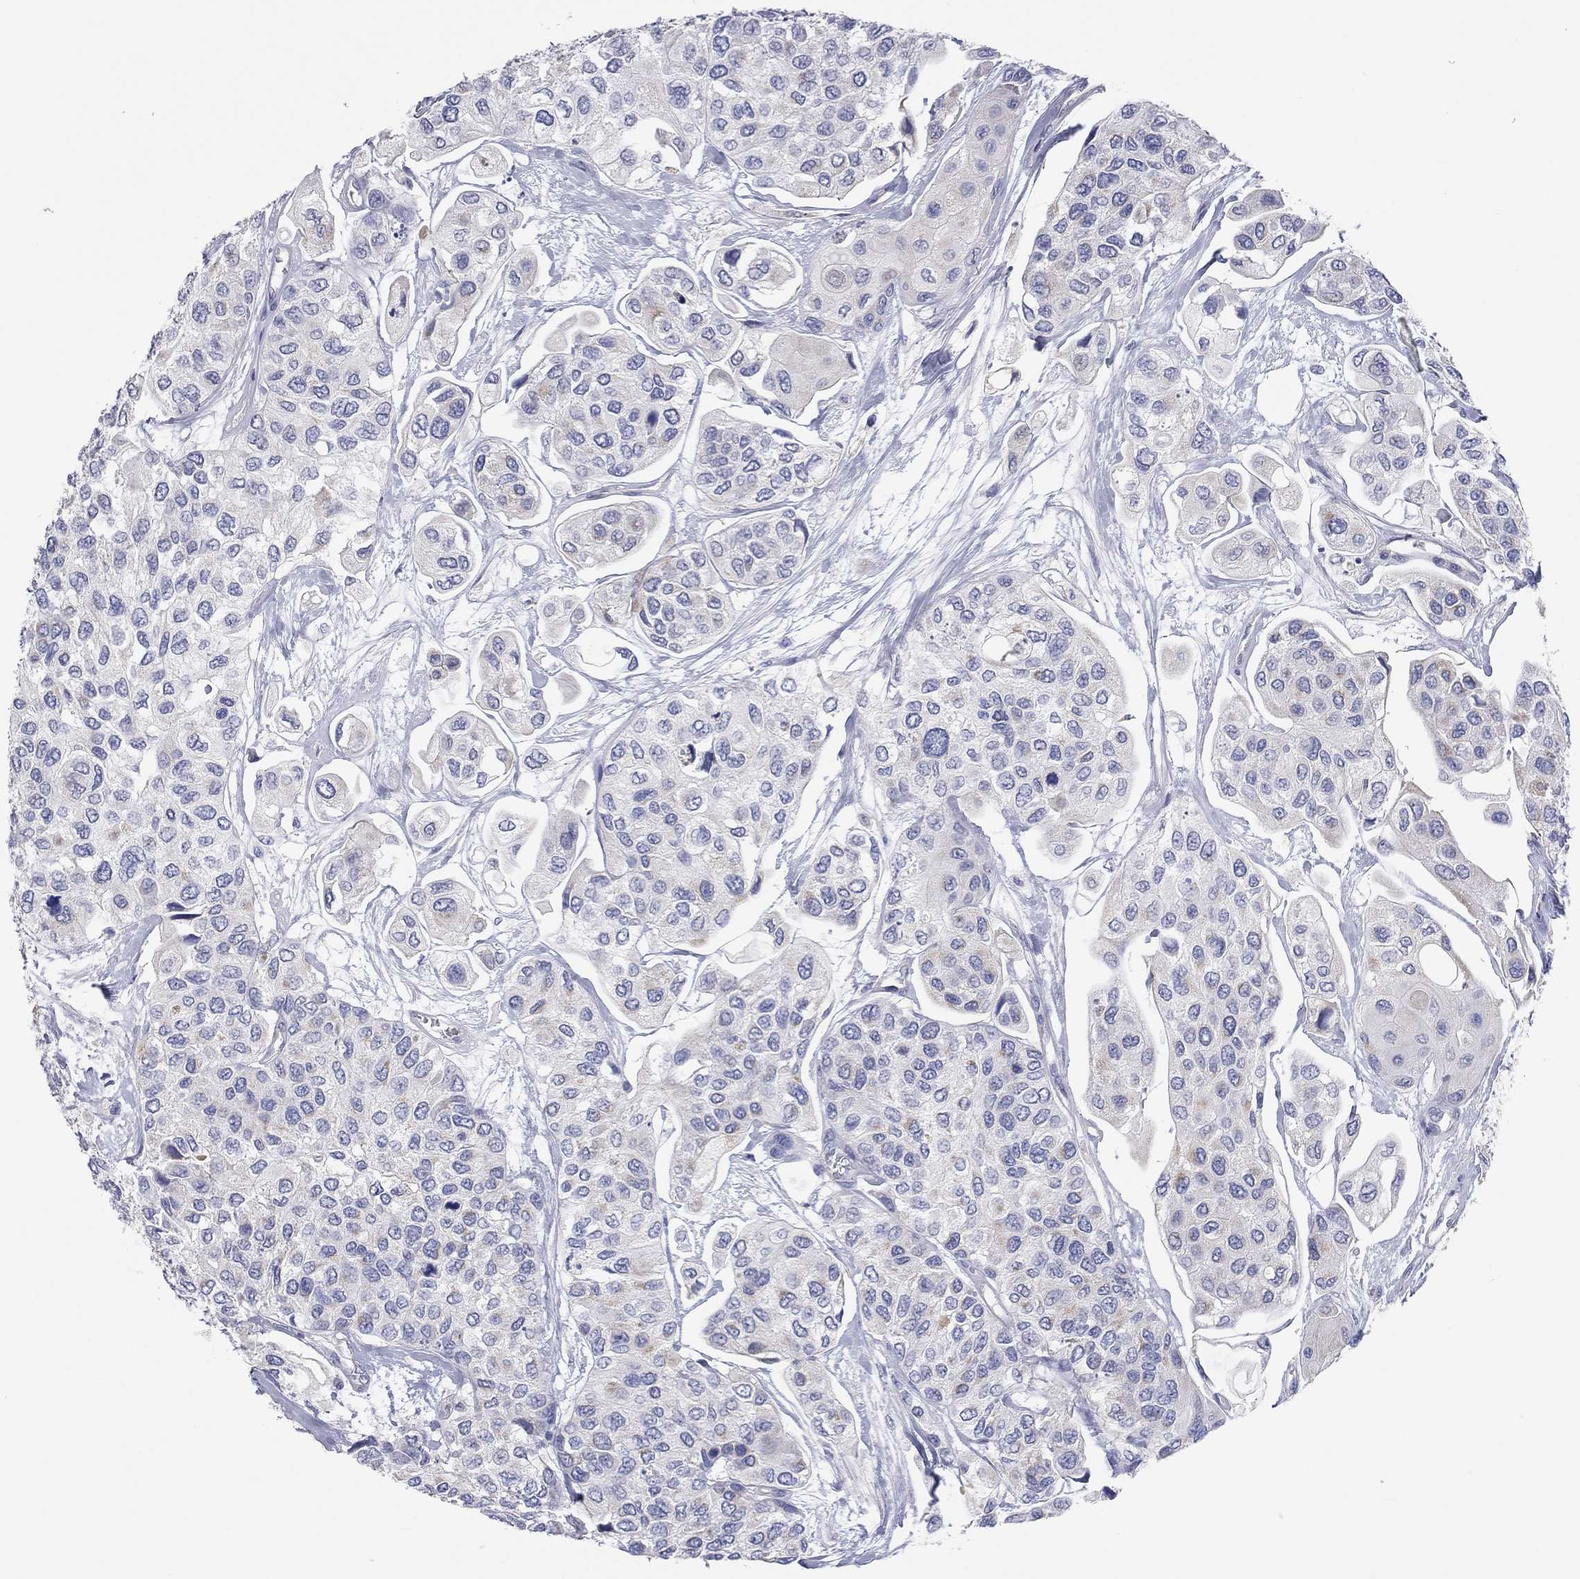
{"staining": {"intensity": "negative", "quantity": "none", "location": "none"}, "tissue": "urothelial cancer", "cell_type": "Tumor cells", "image_type": "cancer", "snomed": [{"axis": "morphology", "description": "Urothelial carcinoma, High grade"}, {"axis": "topography", "description": "Urinary bladder"}], "caption": "Tumor cells are negative for protein expression in human urothelial cancer.", "gene": "RCAN1", "patient": {"sex": "male", "age": 77}}